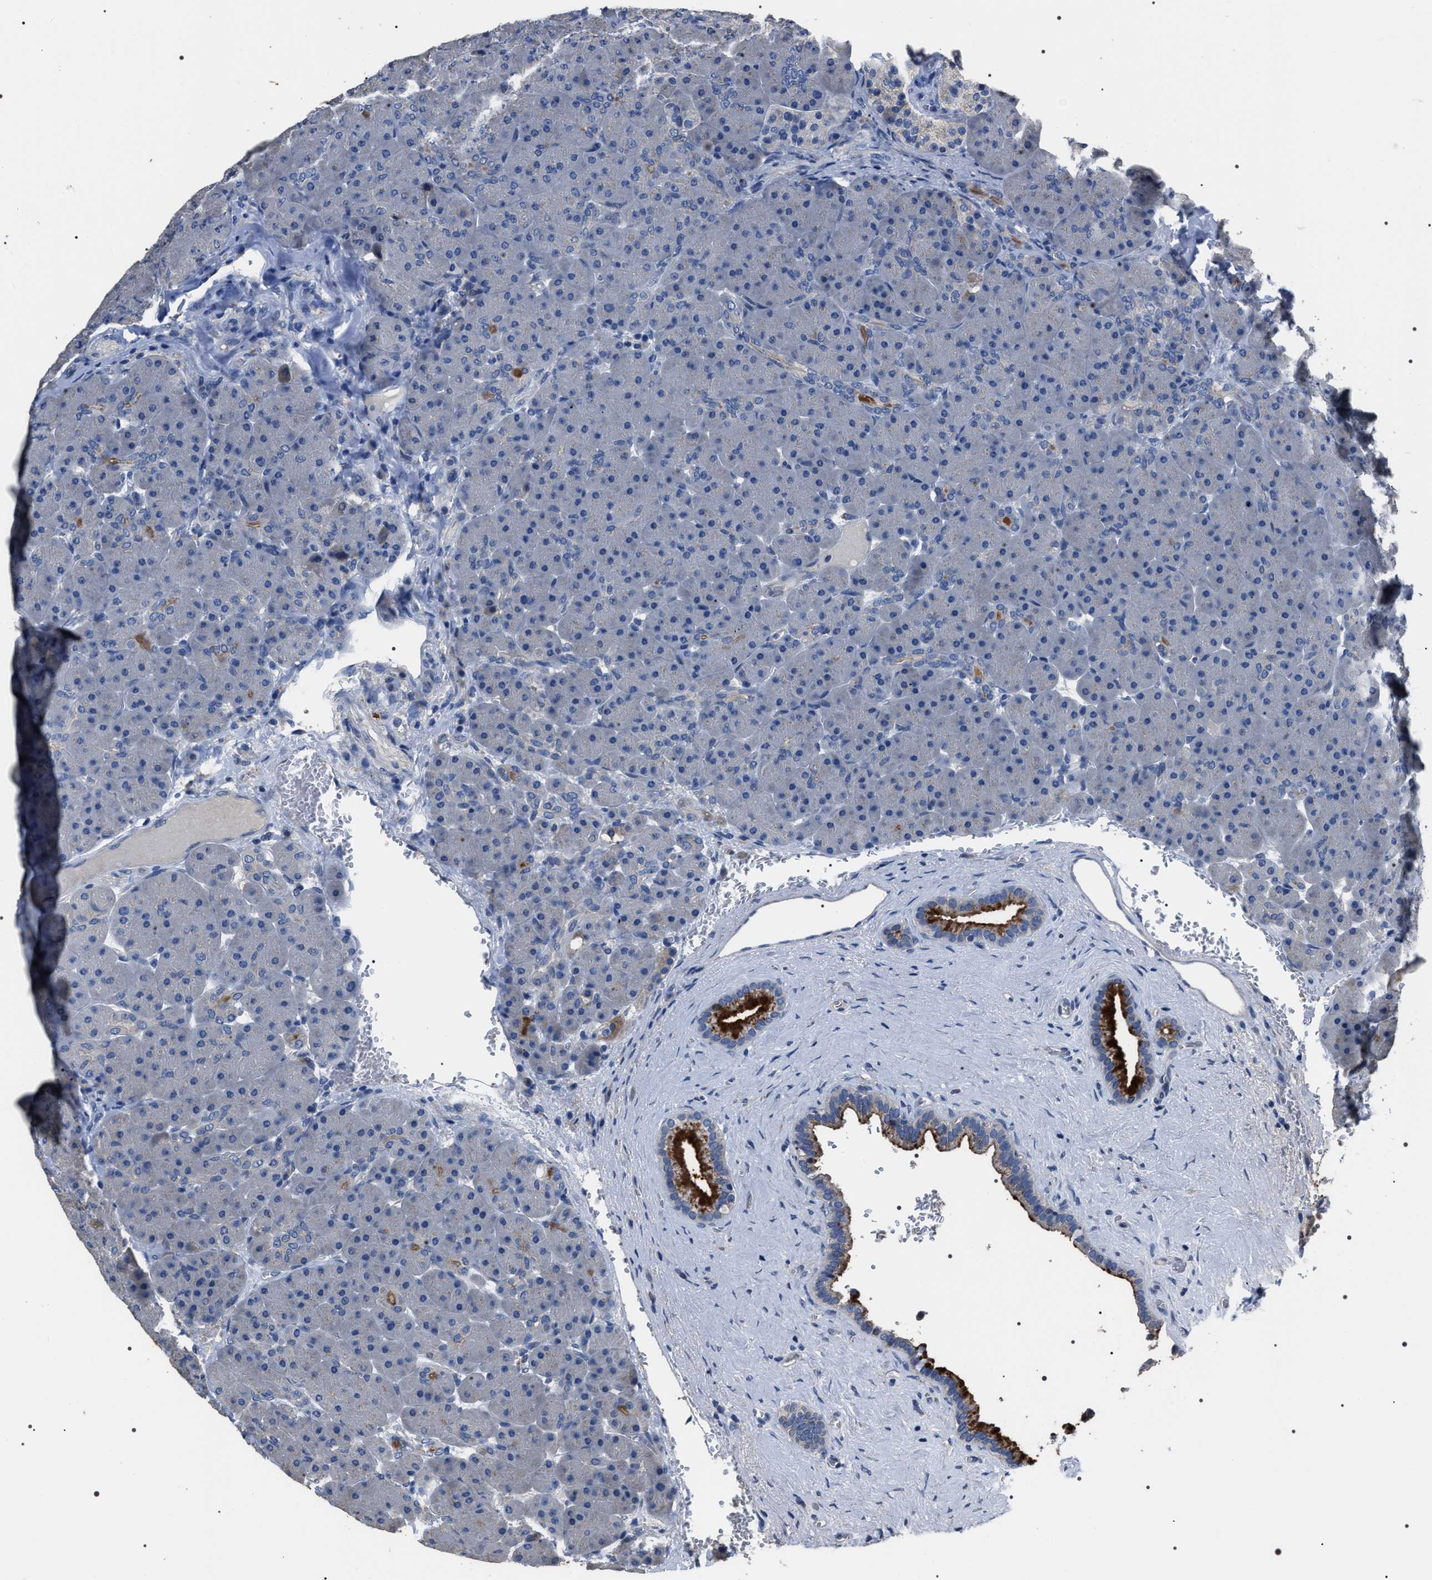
{"staining": {"intensity": "negative", "quantity": "none", "location": "none"}, "tissue": "pancreas", "cell_type": "Exocrine glandular cells", "image_type": "normal", "snomed": [{"axis": "morphology", "description": "Normal tissue, NOS"}, {"axis": "topography", "description": "Pancreas"}], "caption": "This is an immunohistochemistry image of benign pancreas. There is no expression in exocrine glandular cells.", "gene": "TRIM54", "patient": {"sex": "male", "age": 66}}